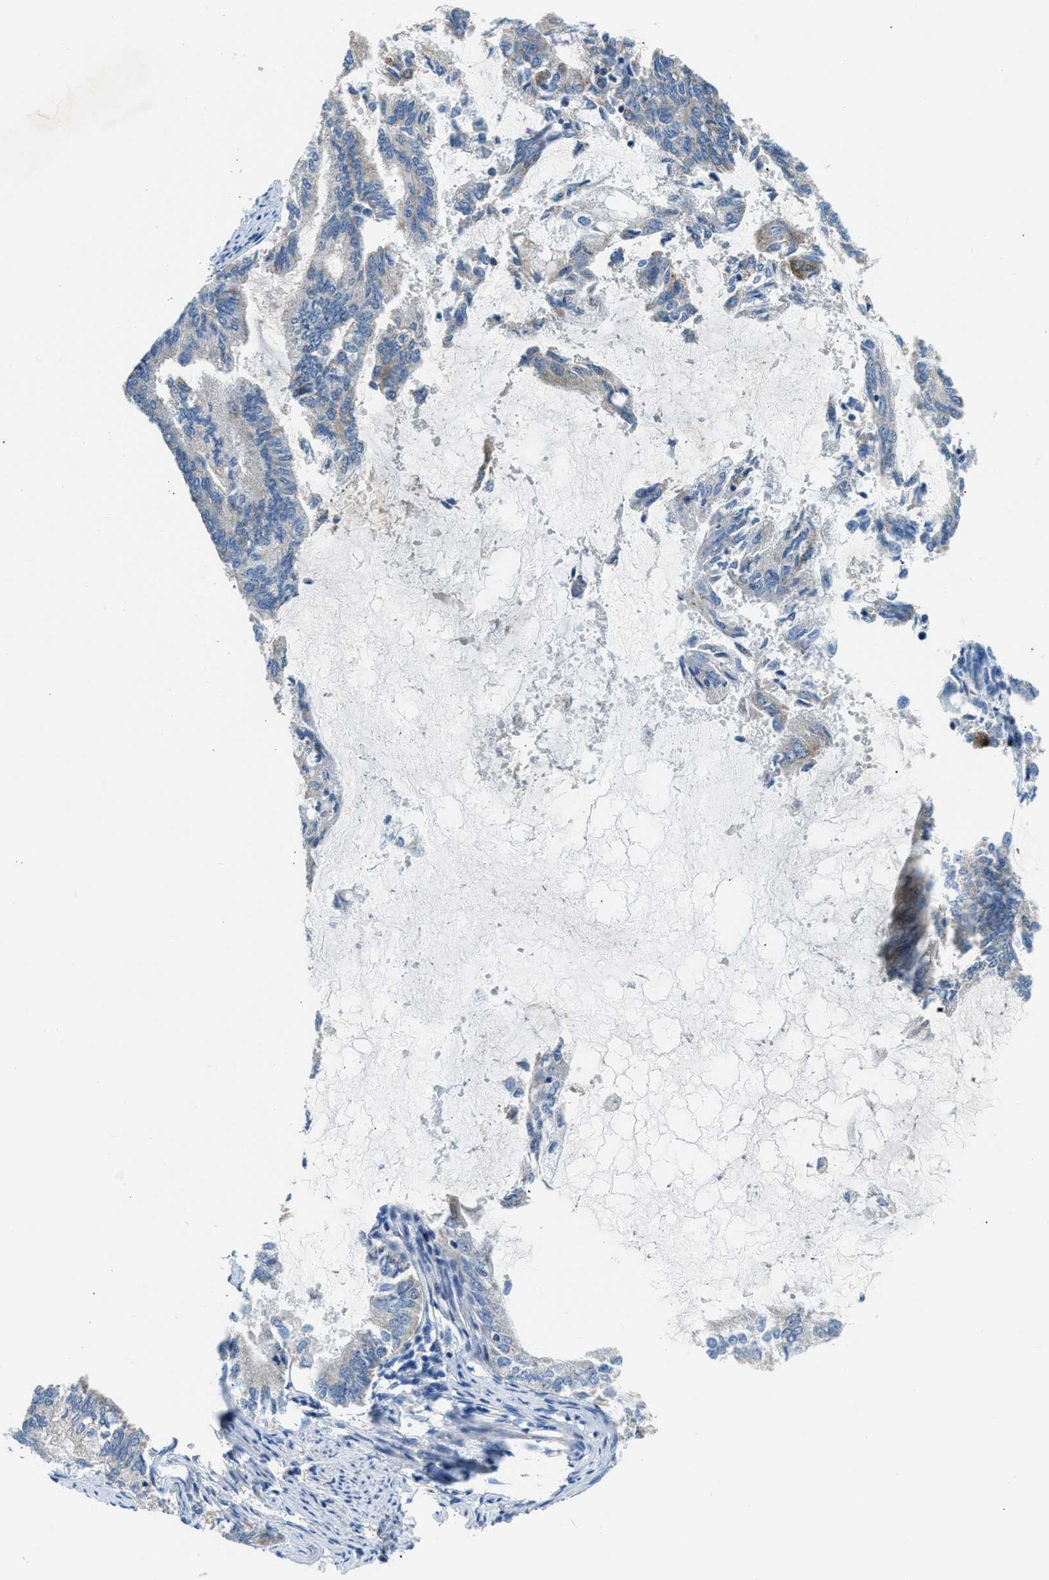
{"staining": {"intensity": "weak", "quantity": "<25%", "location": "cytoplasmic/membranous"}, "tissue": "endometrial cancer", "cell_type": "Tumor cells", "image_type": "cancer", "snomed": [{"axis": "morphology", "description": "Adenocarcinoma, NOS"}, {"axis": "topography", "description": "Endometrium"}], "caption": "High power microscopy histopathology image of an immunohistochemistry histopathology image of endometrial adenocarcinoma, revealing no significant expression in tumor cells. Brightfield microscopy of immunohistochemistry stained with DAB (brown) and hematoxylin (blue), captured at high magnification.", "gene": "LPIN2", "patient": {"sex": "female", "age": 86}}